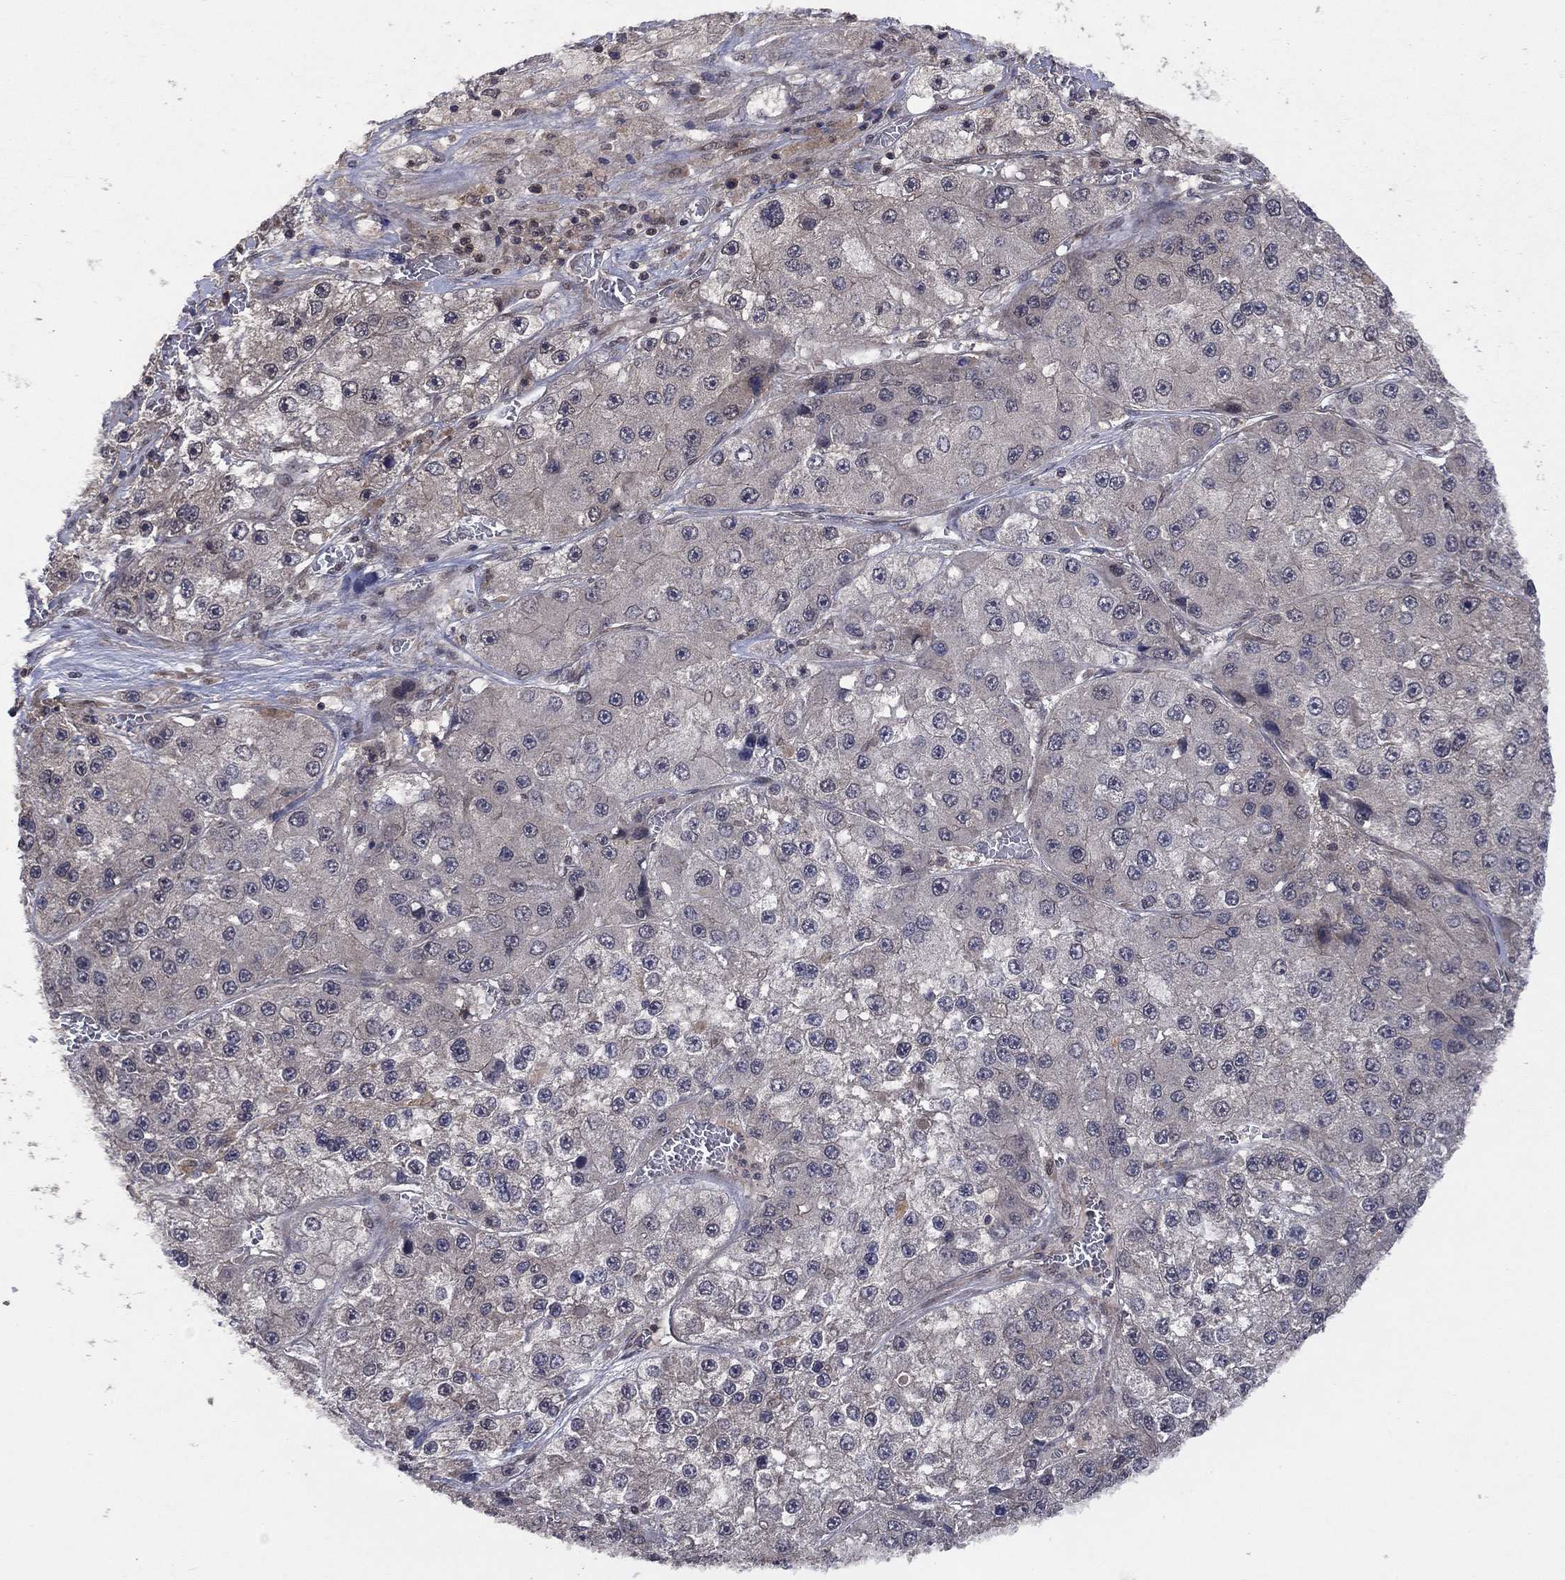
{"staining": {"intensity": "negative", "quantity": "none", "location": "none"}, "tissue": "liver cancer", "cell_type": "Tumor cells", "image_type": "cancer", "snomed": [{"axis": "morphology", "description": "Carcinoma, Hepatocellular, NOS"}, {"axis": "topography", "description": "Liver"}], "caption": "Hepatocellular carcinoma (liver) stained for a protein using immunohistochemistry (IHC) exhibits no positivity tumor cells.", "gene": "IAH1", "patient": {"sex": "female", "age": 73}}